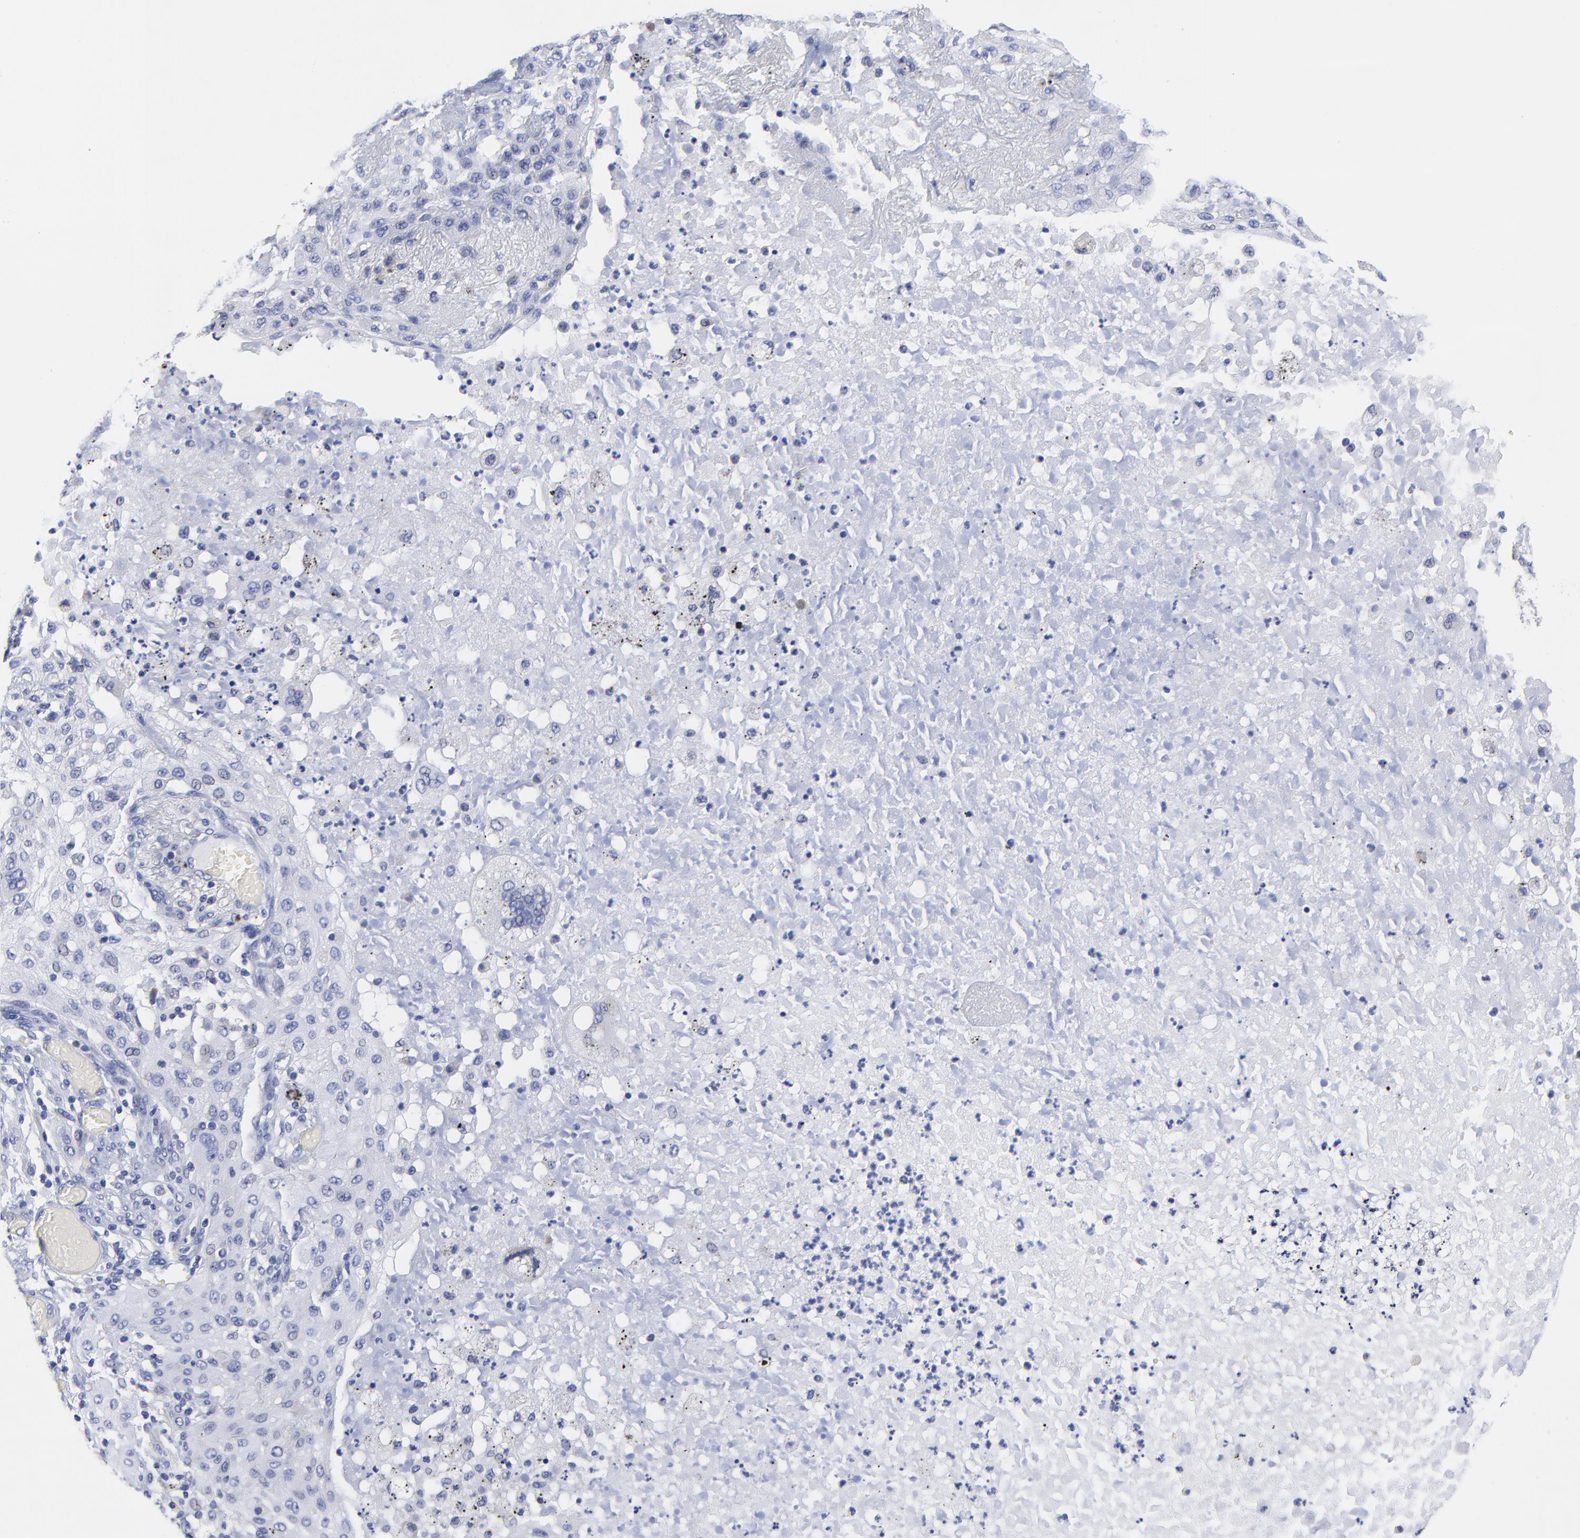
{"staining": {"intensity": "negative", "quantity": "none", "location": "none"}, "tissue": "lung cancer", "cell_type": "Tumor cells", "image_type": "cancer", "snomed": [{"axis": "morphology", "description": "Squamous cell carcinoma, NOS"}, {"axis": "topography", "description": "Lung"}], "caption": "Lung cancer (squamous cell carcinoma) stained for a protein using immunohistochemistry (IHC) reveals no staining tumor cells.", "gene": "LAX1", "patient": {"sex": "female", "age": 47}}